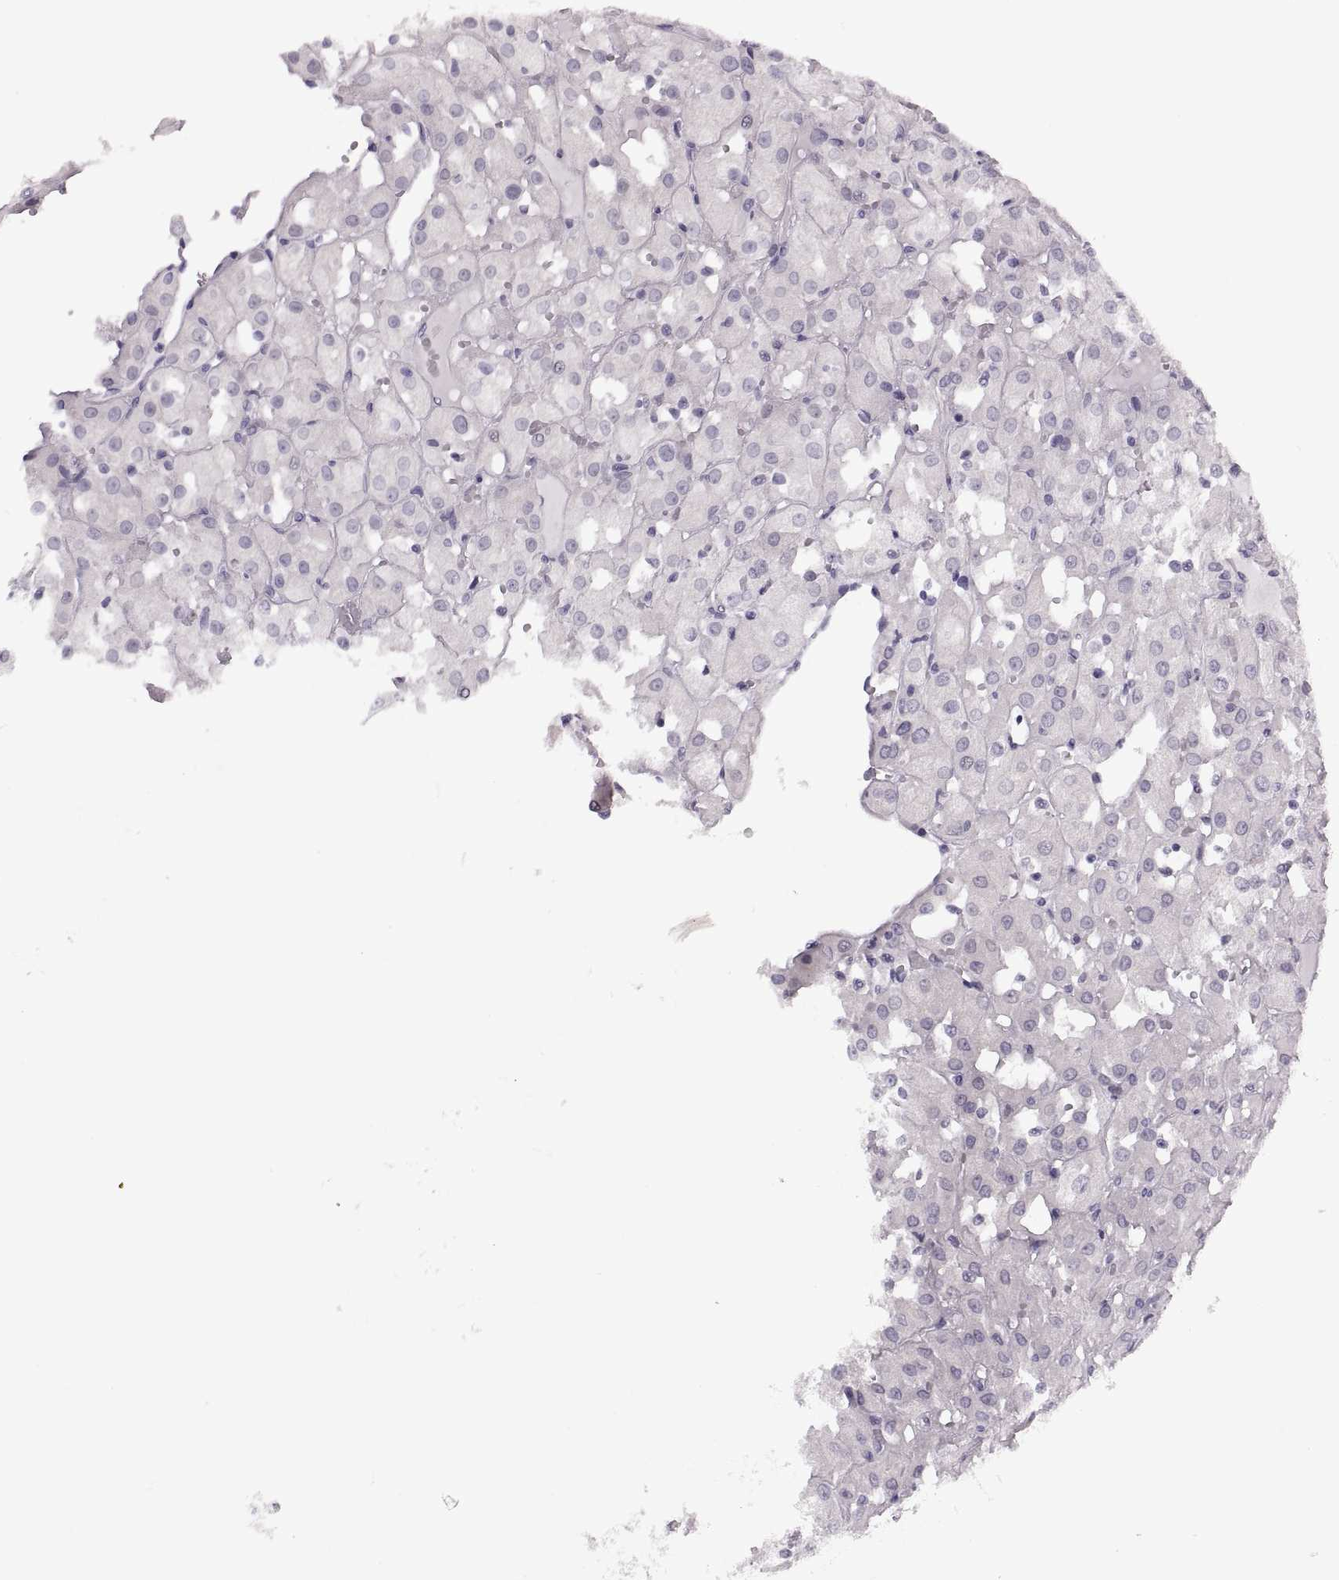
{"staining": {"intensity": "negative", "quantity": "none", "location": "none"}, "tissue": "renal cancer", "cell_type": "Tumor cells", "image_type": "cancer", "snomed": [{"axis": "morphology", "description": "Adenocarcinoma, NOS"}, {"axis": "topography", "description": "Kidney"}], "caption": "Immunohistochemistry of human renal cancer (adenocarcinoma) displays no staining in tumor cells.", "gene": "C3orf22", "patient": {"sex": "male", "age": 72}}